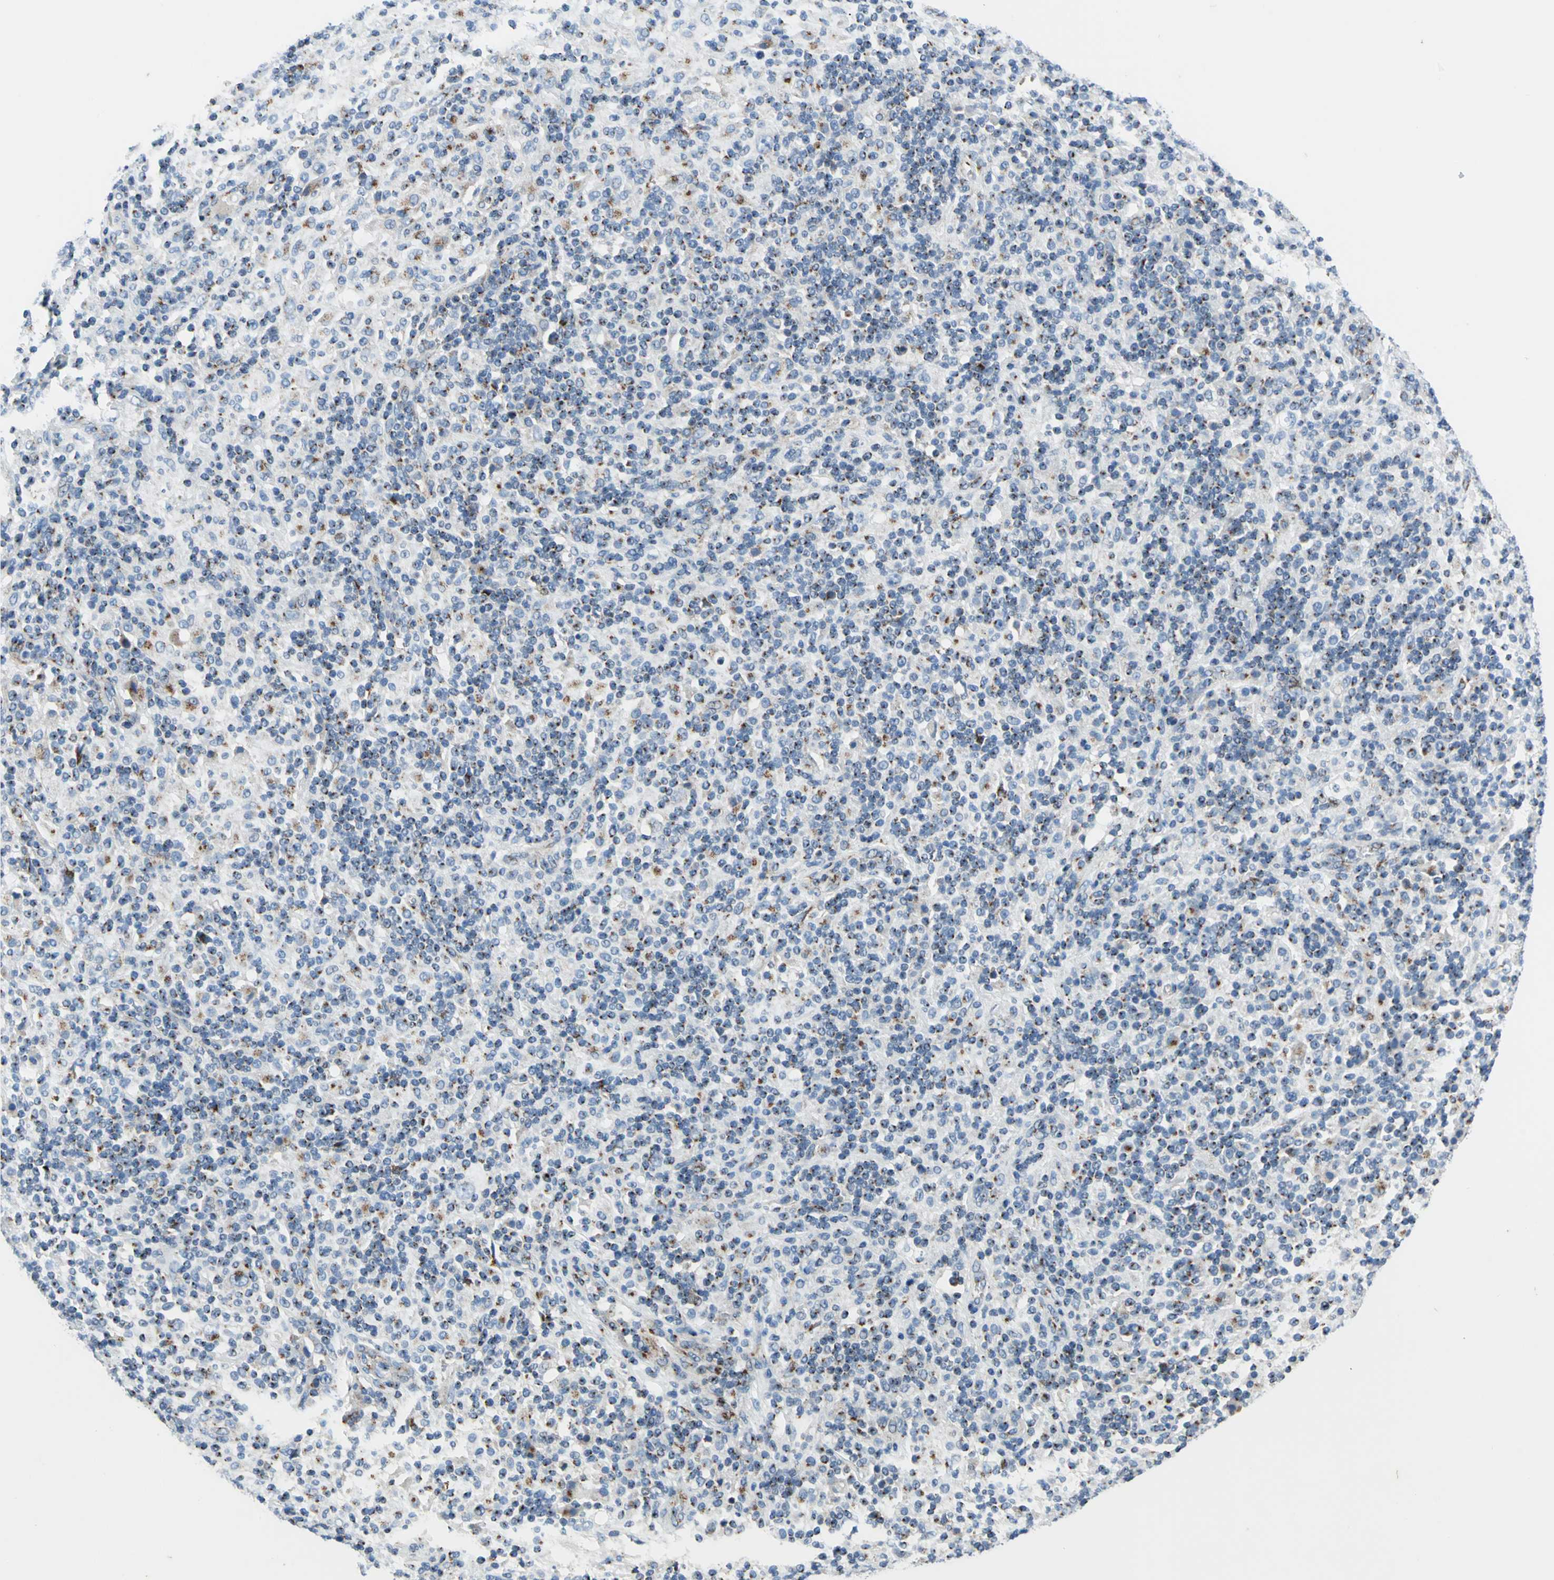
{"staining": {"intensity": "moderate", "quantity": "25%-75%", "location": "cytoplasmic/membranous"}, "tissue": "lymphoma", "cell_type": "Tumor cells", "image_type": "cancer", "snomed": [{"axis": "morphology", "description": "Hodgkin's disease, NOS"}, {"axis": "topography", "description": "Lymph node"}], "caption": "Immunohistochemical staining of lymphoma exhibits medium levels of moderate cytoplasmic/membranous expression in approximately 25%-75% of tumor cells. (Stains: DAB (3,3'-diaminobenzidine) in brown, nuclei in blue, Microscopy: brightfield microscopy at high magnification).", "gene": "GPR3", "patient": {"sex": "male", "age": 70}}